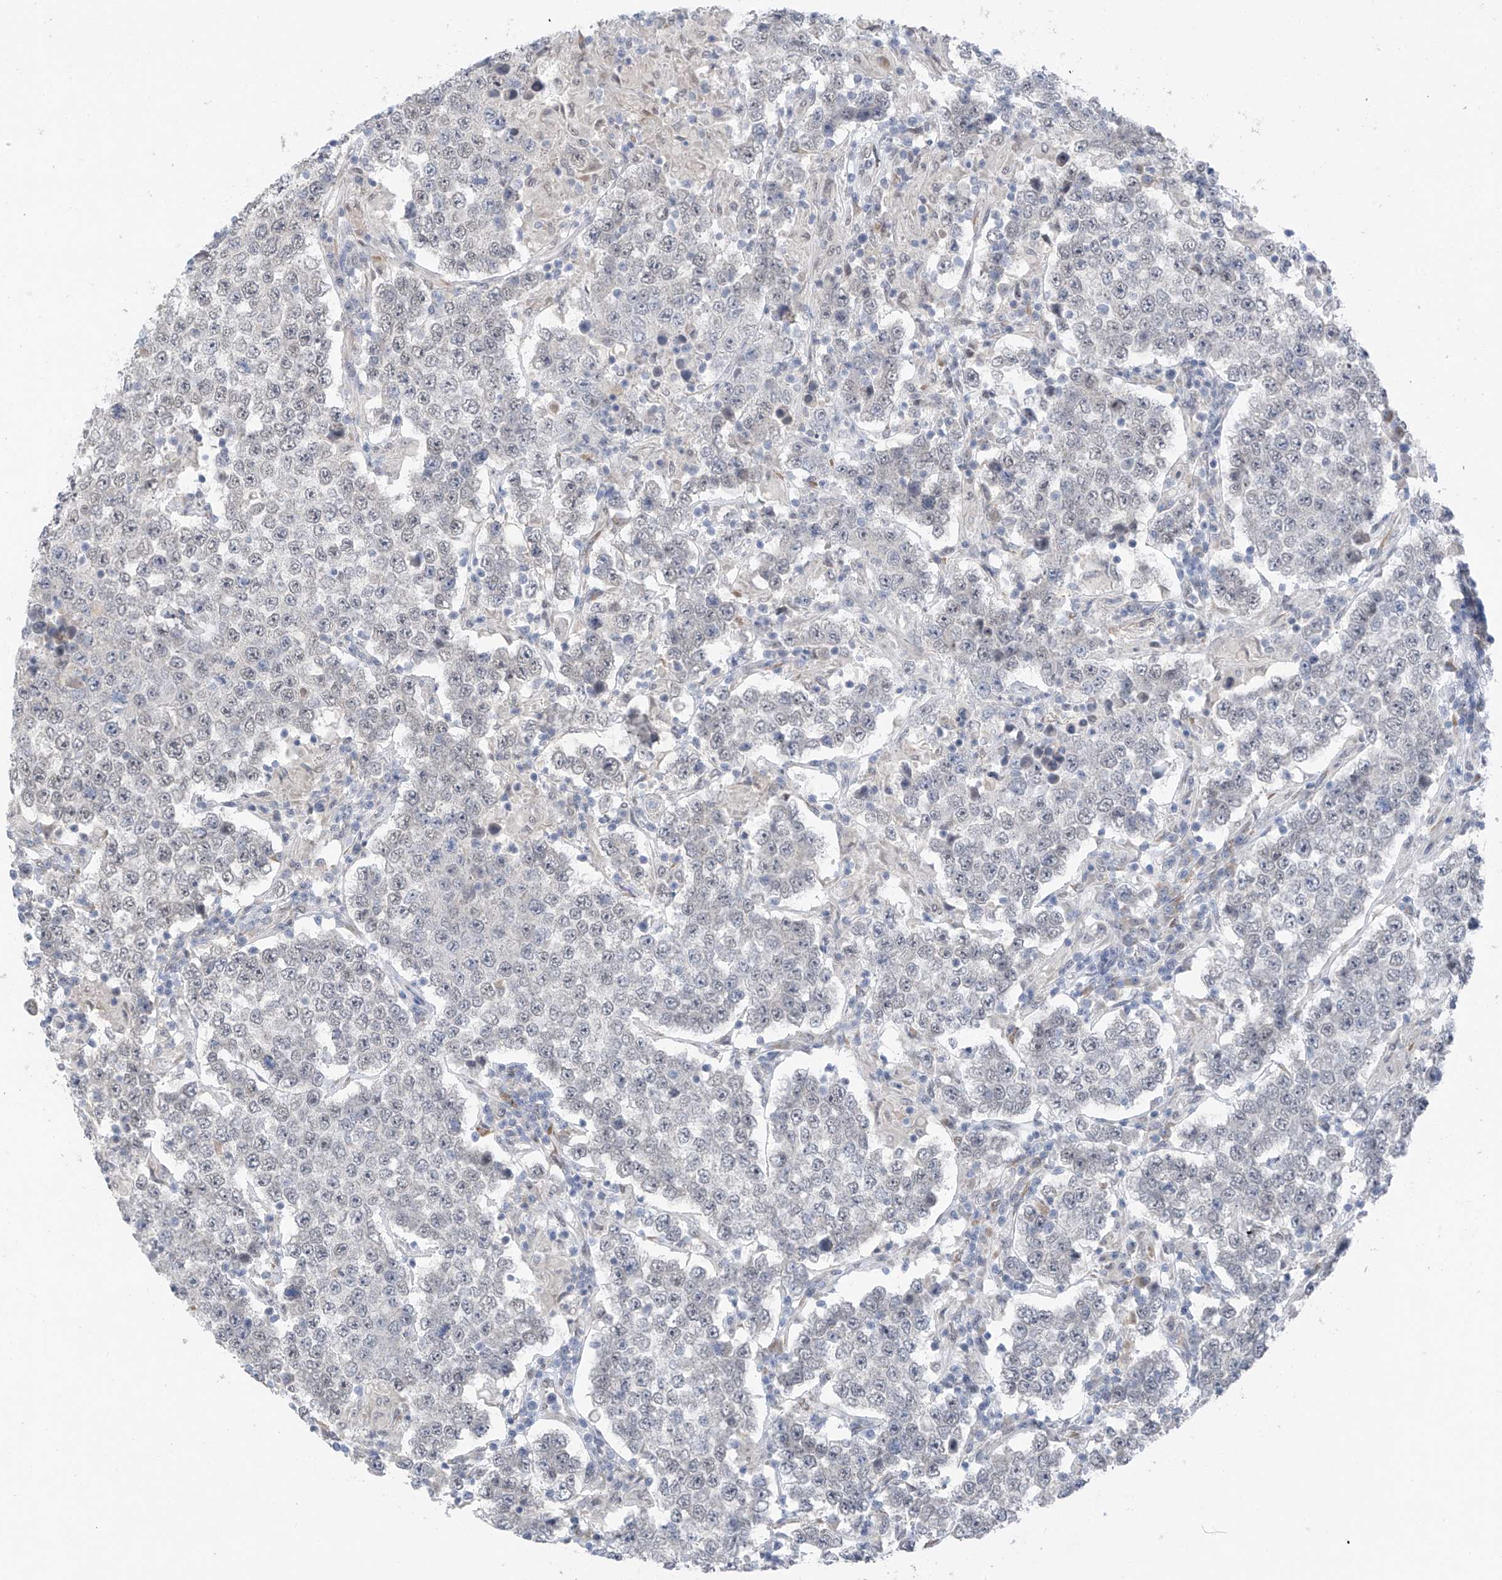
{"staining": {"intensity": "negative", "quantity": "none", "location": "none"}, "tissue": "testis cancer", "cell_type": "Tumor cells", "image_type": "cancer", "snomed": [{"axis": "morphology", "description": "Normal tissue, NOS"}, {"axis": "morphology", "description": "Urothelial carcinoma, High grade"}, {"axis": "morphology", "description": "Seminoma, NOS"}, {"axis": "morphology", "description": "Carcinoma, Embryonal, NOS"}, {"axis": "topography", "description": "Urinary bladder"}, {"axis": "topography", "description": "Testis"}], "caption": "DAB (3,3'-diaminobenzidine) immunohistochemical staining of testis seminoma demonstrates no significant positivity in tumor cells.", "gene": "CYP4V2", "patient": {"sex": "male", "age": 41}}